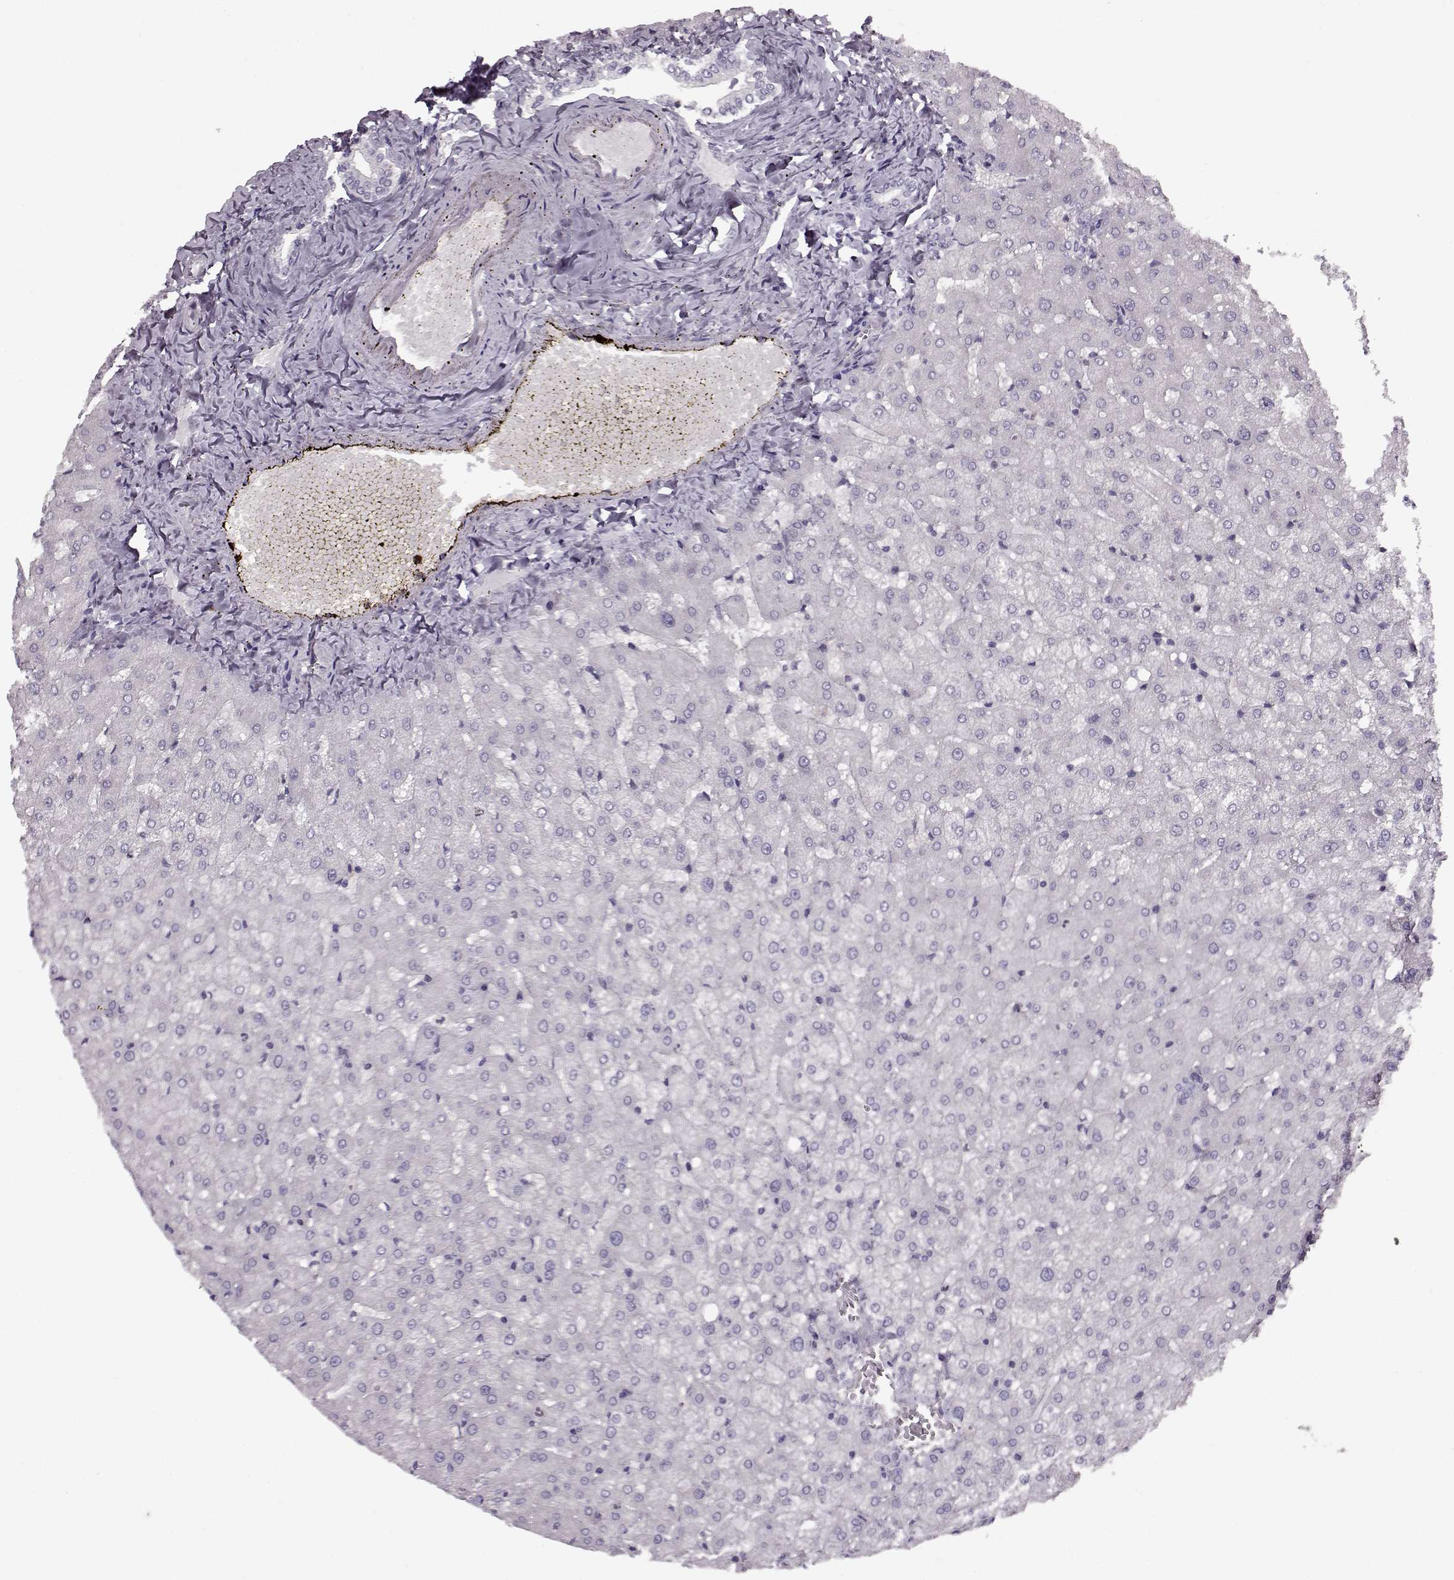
{"staining": {"intensity": "negative", "quantity": "none", "location": "none"}, "tissue": "liver", "cell_type": "Cholangiocytes", "image_type": "normal", "snomed": [{"axis": "morphology", "description": "Normal tissue, NOS"}, {"axis": "topography", "description": "Liver"}], "caption": "A high-resolution image shows immunohistochemistry staining of benign liver, which exhibits no significant positivity in cholangiocytes.", "gene": "RP1L1", "patient": {"sex": "female", "age": 50}}